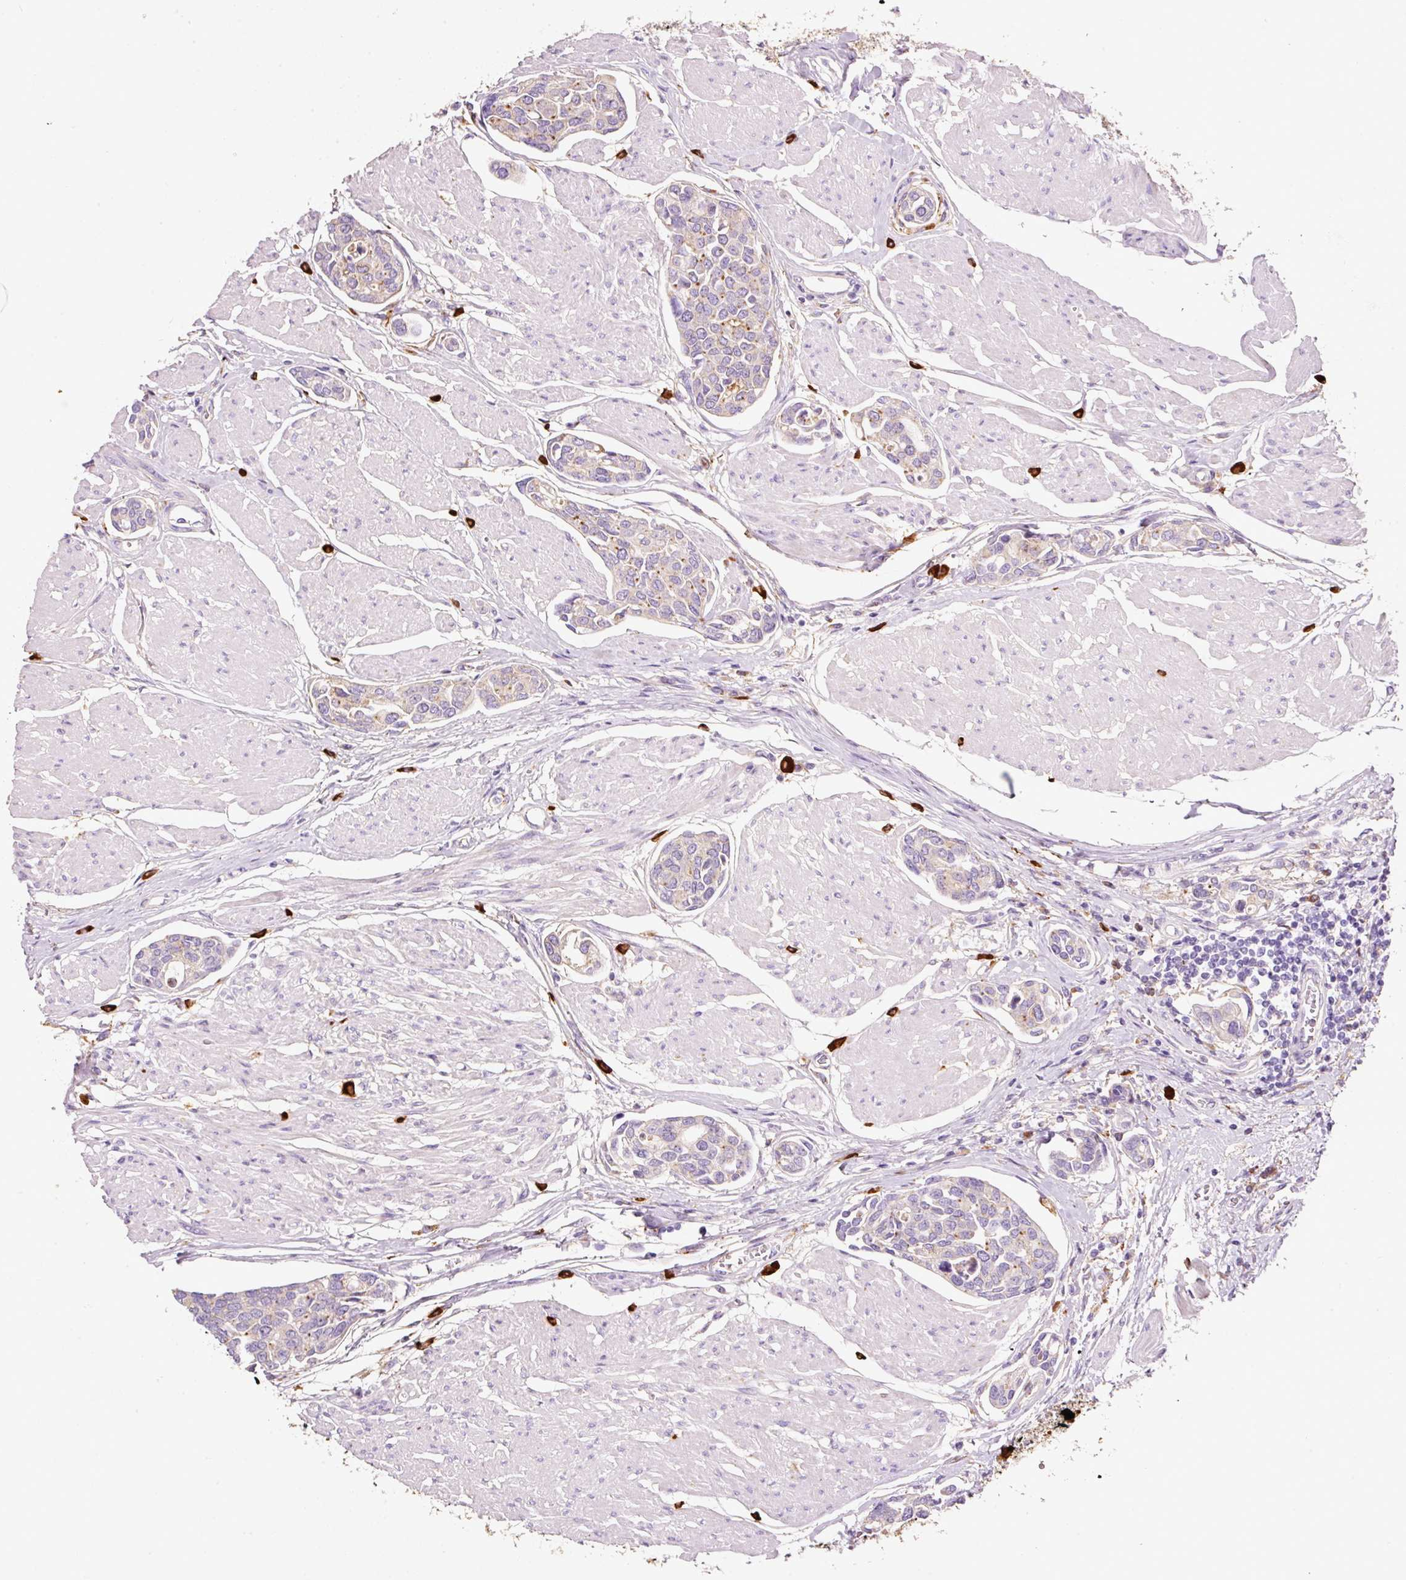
{"staining": {"intensity": "moderate", "quantity": "<25%", "location": "cytoplasmic/membranous"}, "tissue": "urothelial cancer", "cell_type": "Tumor cells", "image_type": "cancer", "snomed": [{"axis": "morphology", "description": "Urothelial carcinoma, High grade"}, {"axis": "topography", "description": "Urinary bladder"}], "caption": "Tumor cells display low levels of moderate cytoplasmic/membranous expression in approximately <25% of cells in urothelial carcinoma (high-grade). The protein of interest is shown in brown color, while the nuclei are stained blue.", "gene": "TMC8", "patient": {"sex": "male", "age": 78}}